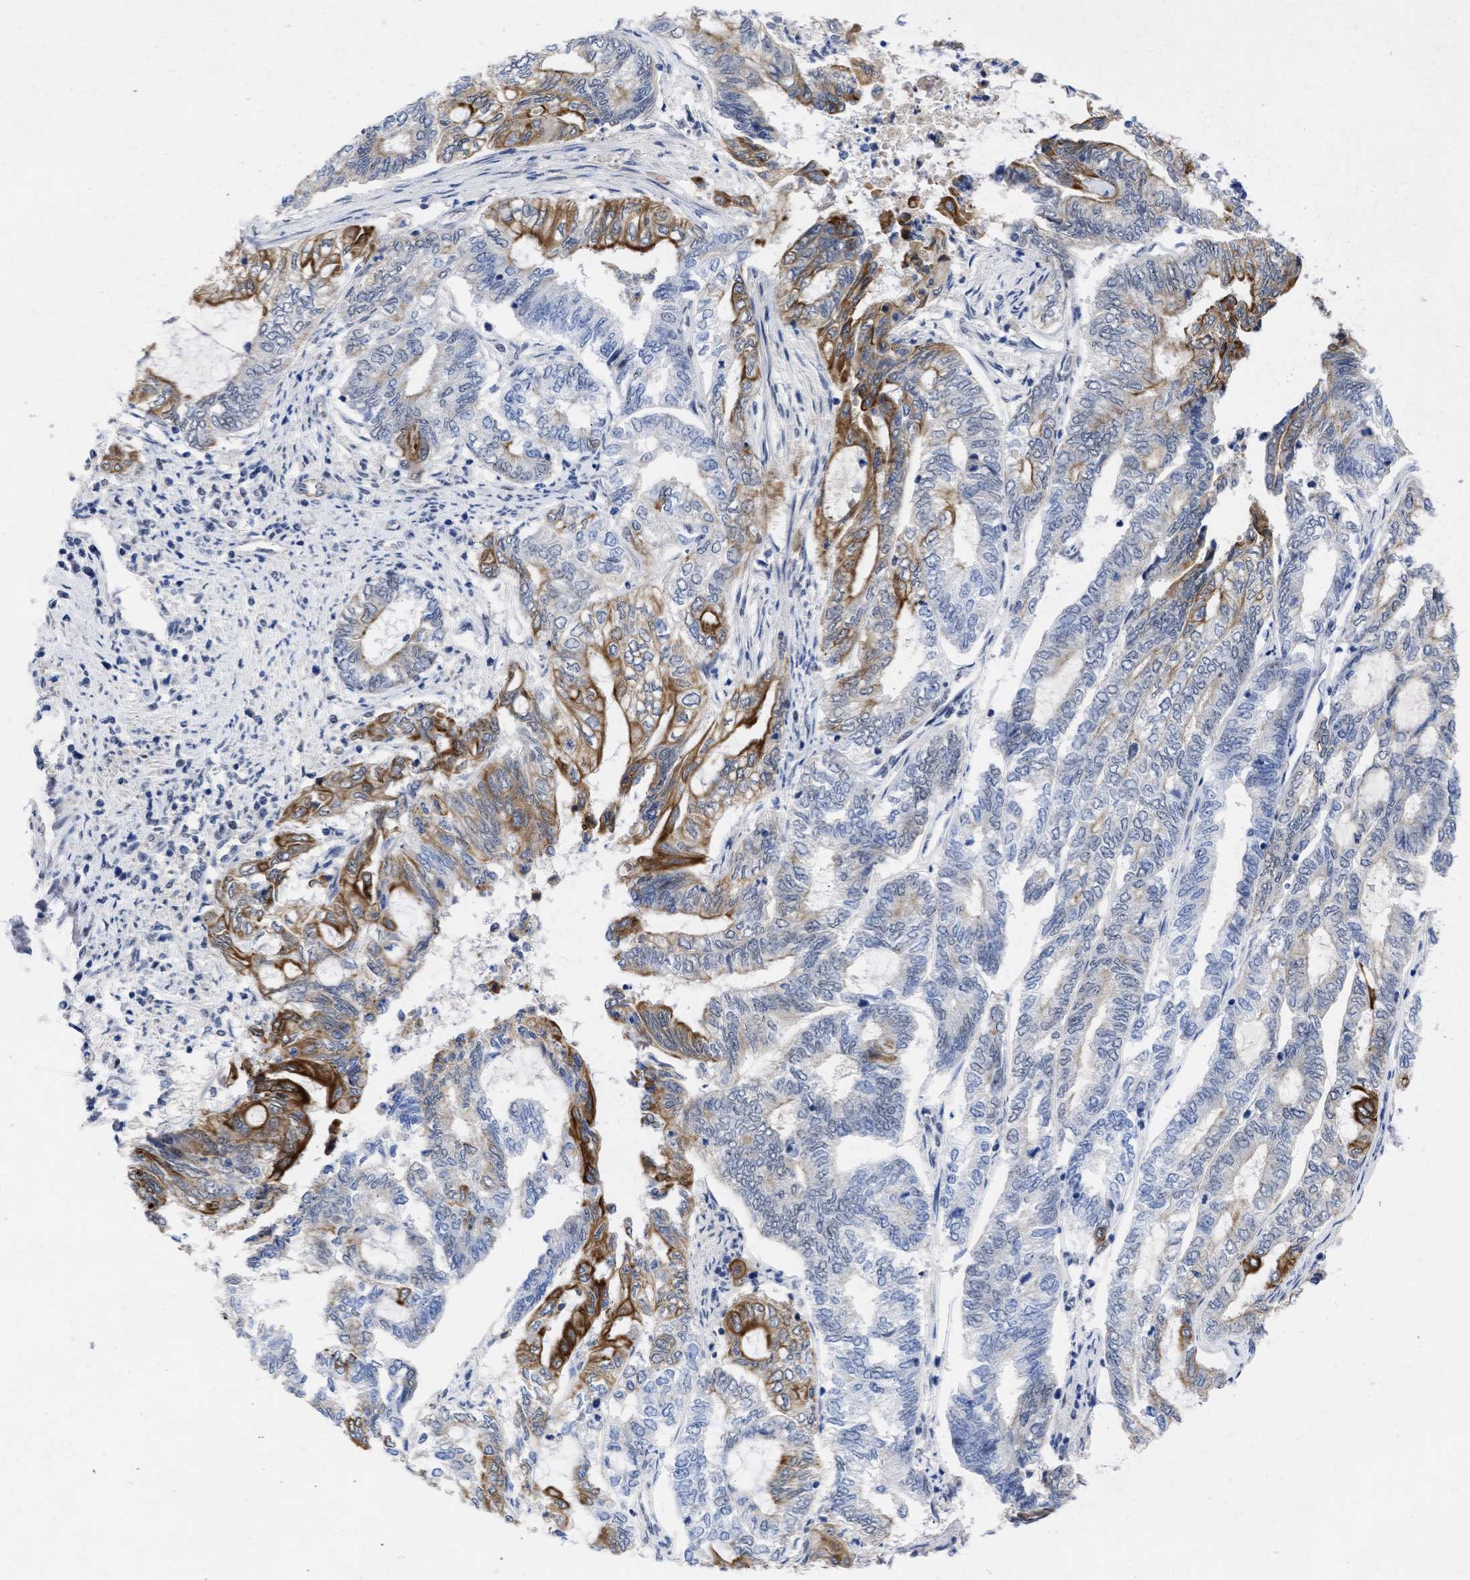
{"staining": {"intensity": "strong", "quantity": "25%-75%", "location": "cytoplasmic/membranous"}, "tissue": "endometrial cancer", "cell_type": "Tumor cells", "image_type": "cancer", "snomed": [{"axis": "morphology", "description": "Adenocarcinoma, NOS"}, {"axis": "topography", "description": "Uterus"}, {"axis": "topography", "description": "Endometrium"}], "caption": "Immunohistochemical staining of endometrial adenocarcinoma displays high levels of strong cytoplasmic/membranous protein positivity in approximately 25%-75% of tumor cells. Immunohistochemistry stains the protein in brown and the nuclei are stained blue.", "gene": "DDX41", "patient": {"sex": "female", "age": 70}}